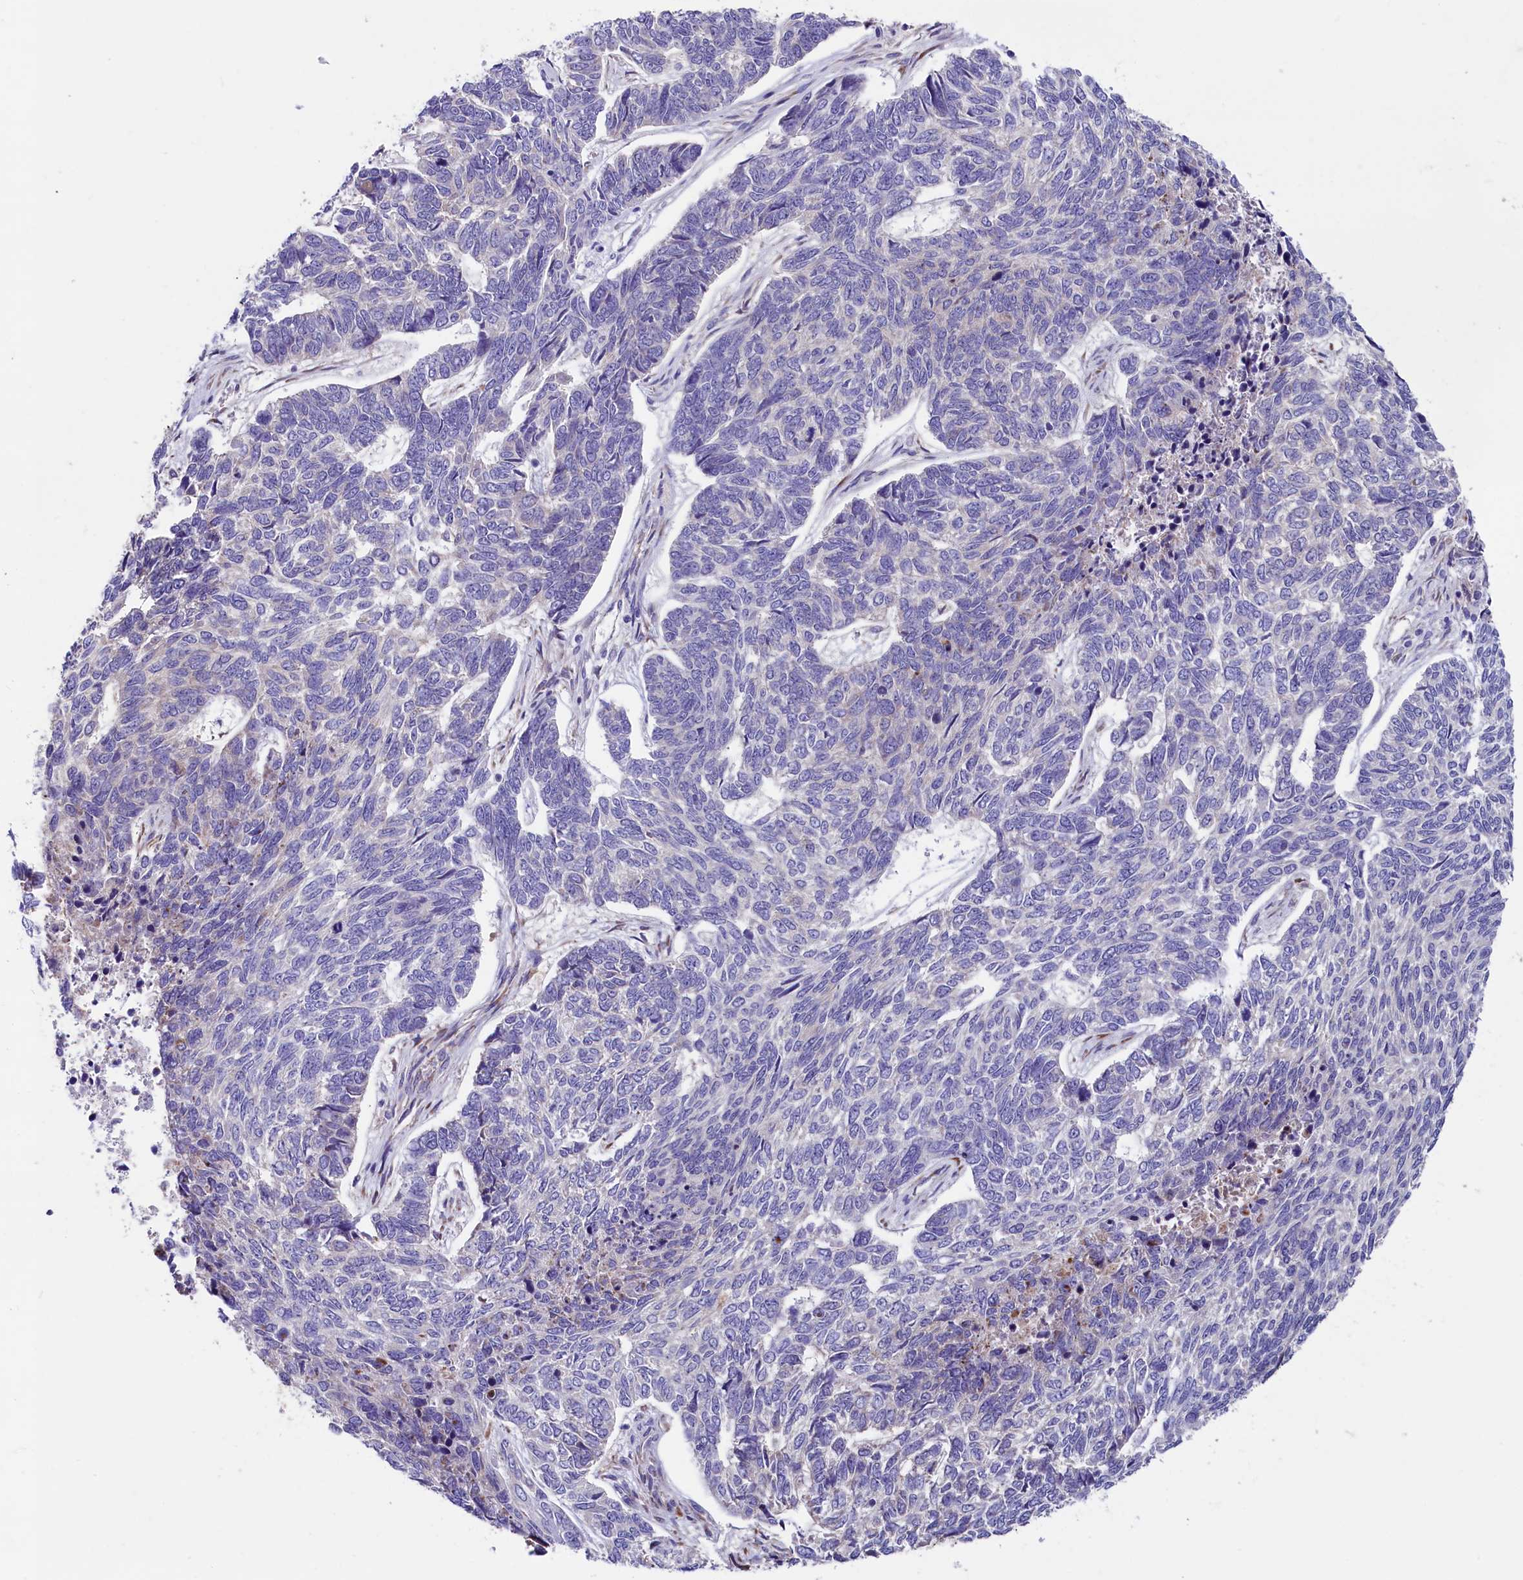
{"staining": {"intensity": "negative", "quantity": "none", "location": "none"}, "tissue": "skin cancer", "cell_type": "Tumor cells", "image_type": "cancer", "snomed": [{"axis": "morphology", "description": "Basal cell carcinoma"}, {"axis": "topography", "description": "Skin"}], "caption": "The image shows no significant positivity in tumor cells of skin cancer.", "gene": "GPR108", "patient": {"sex": "female", "age": 65}}